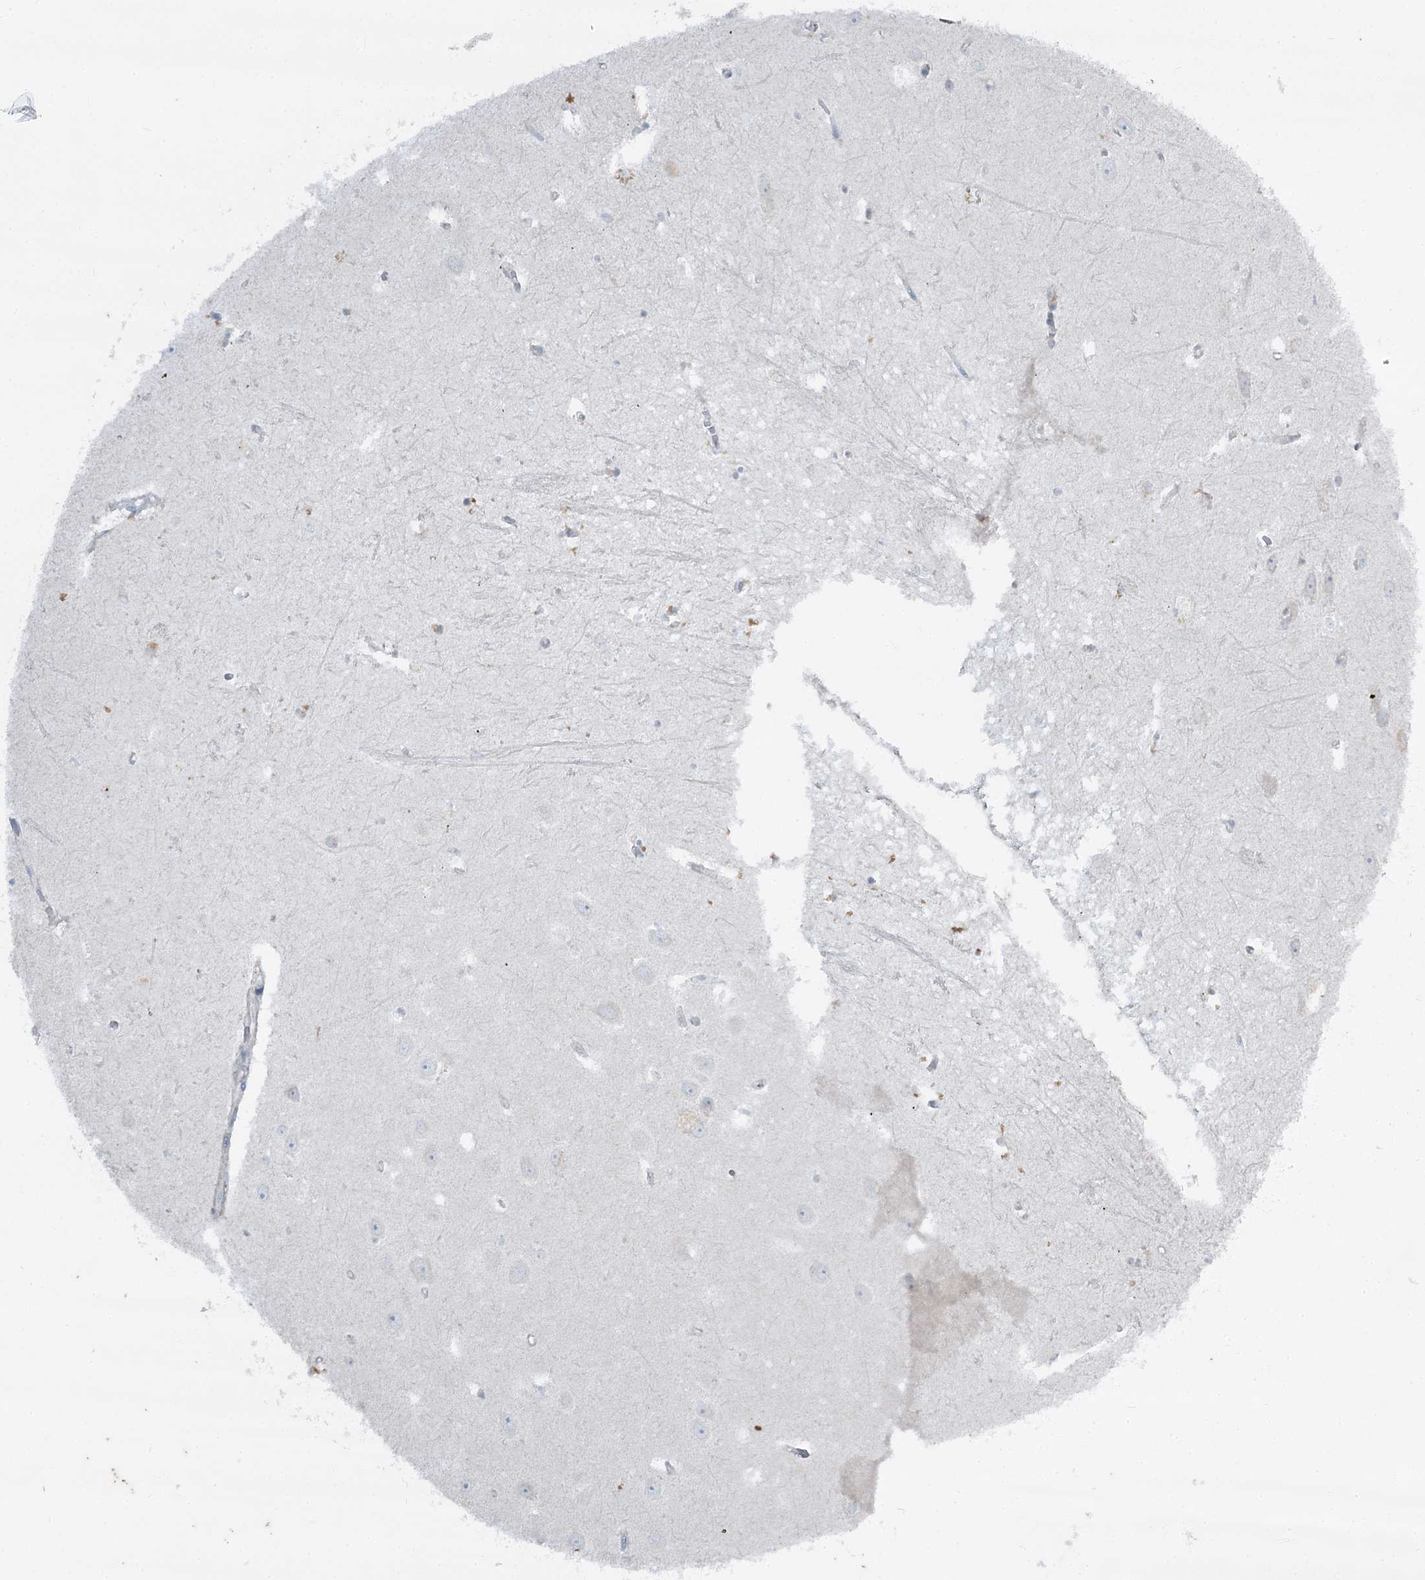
{"staining": {"intensity": "negative", "quantity": "none", "location": "none"}, "tissue": "hippocampus", "cell_type": "Glial cells", "image_type": "normal", "snomed": [{"axis": "morphology", "description": "Normal tissue, NOS"}, {"axis": "topography", "description": "Hippocampus"}], "caption": "This is an immunohistochemistry (IHC) image of unremarkable human hippocampus. There is no positivity in glial cells.", "gene": "ABITRAM", "patient": {"sex": "female", "age": 64}}